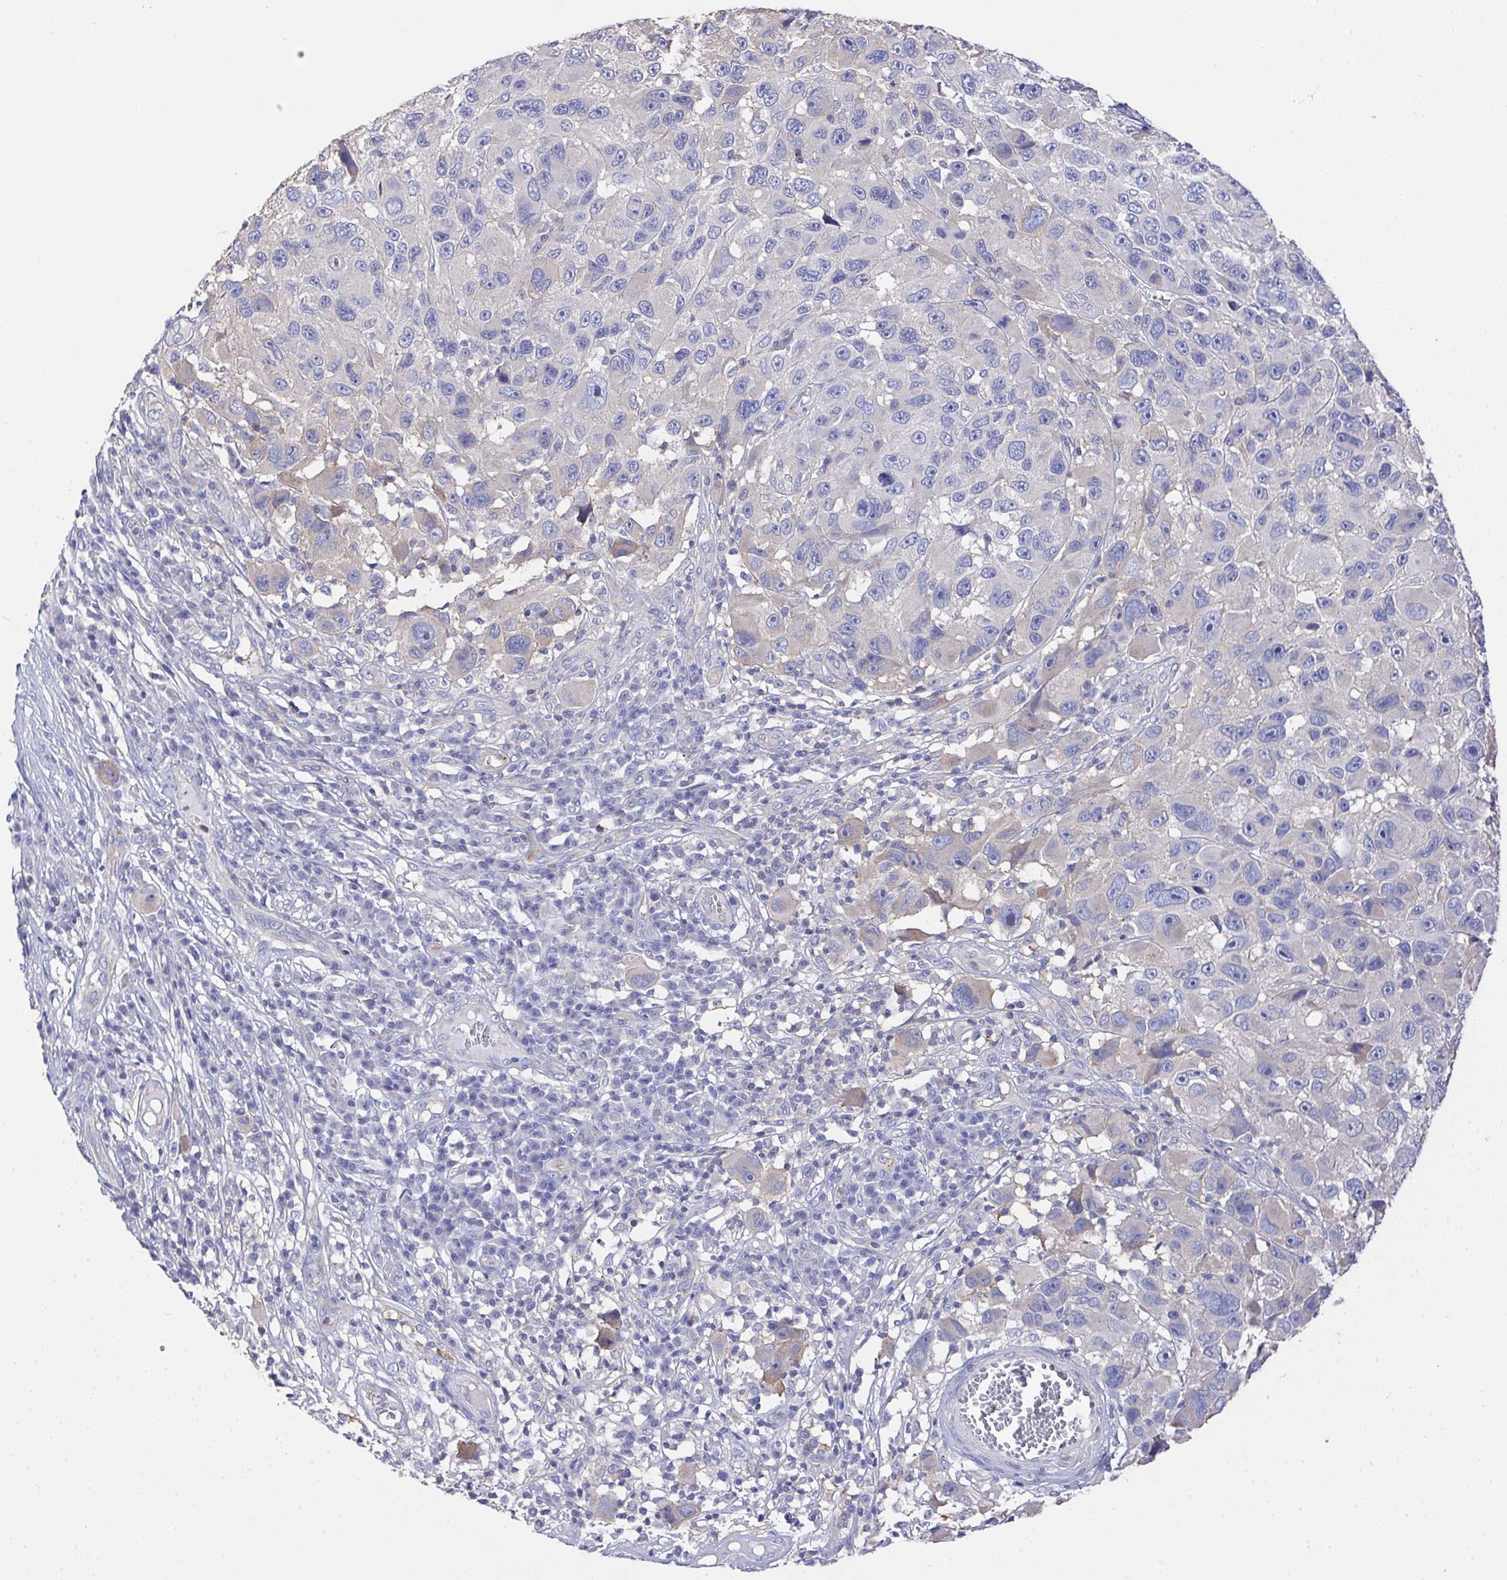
{"staining": {"intensity": "negative", "quantity": "none", "location": "none"}, "tissue": "melanoma", "cell_type": "Tumor cells", "image_type": "cancer", "snomed": [{"axis": "morphology", "description": "Malignant melanoma, NOS"}, {"axis": "topography", "description": "Skin"}], "caption": "Protein analysis of melanoma displays no significant positivity in tumor cells. The staining was performed using DAB (3,3'-diaminobenzidine) to visualize the protein expression in brown, while the nuclei were stained in blue with hematoxylin (Magnification: 20x).", "gene": "PRG3", "patient": {"sex": "male", "age": 53}}